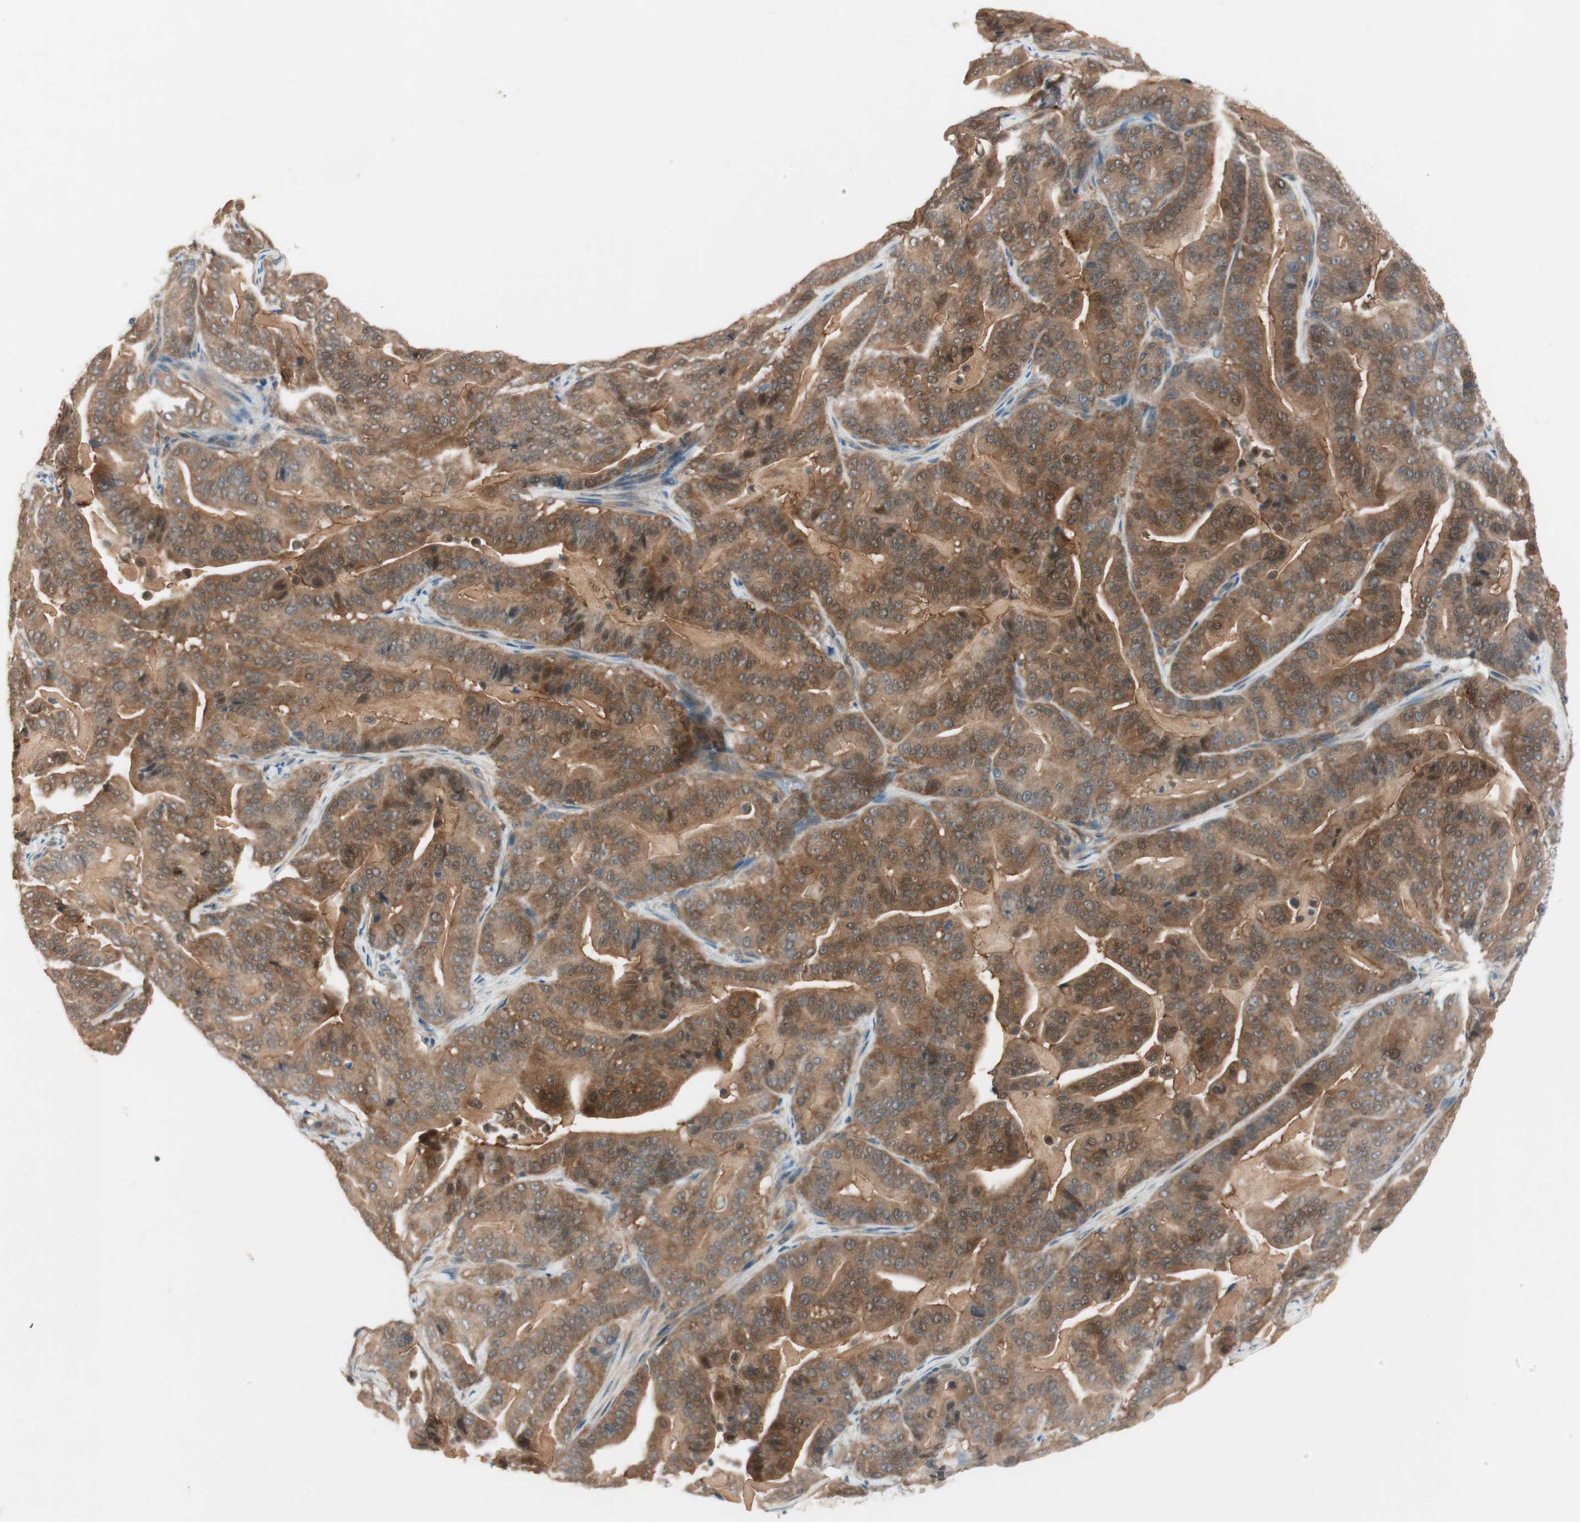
{"staining": {"intensity": "moderate", "quantity": ">75%", "location": "cytoplasmic/membranous"}, "tissue": "pancreatic cancer", "cell_type": "Tumor cells", "image_type": "cancer", "snomed": [{"axis": "morphology", "description": "Adenocarcinoma, NOS"}, {"axis": "topography", "description": "Pancreas"}], "caption": "Human pancreatic cancer stained with a protein marker shows moderate staining in tumor cells.", "gene": "GALT", "patient": {"sex": "male", "age": 63}}